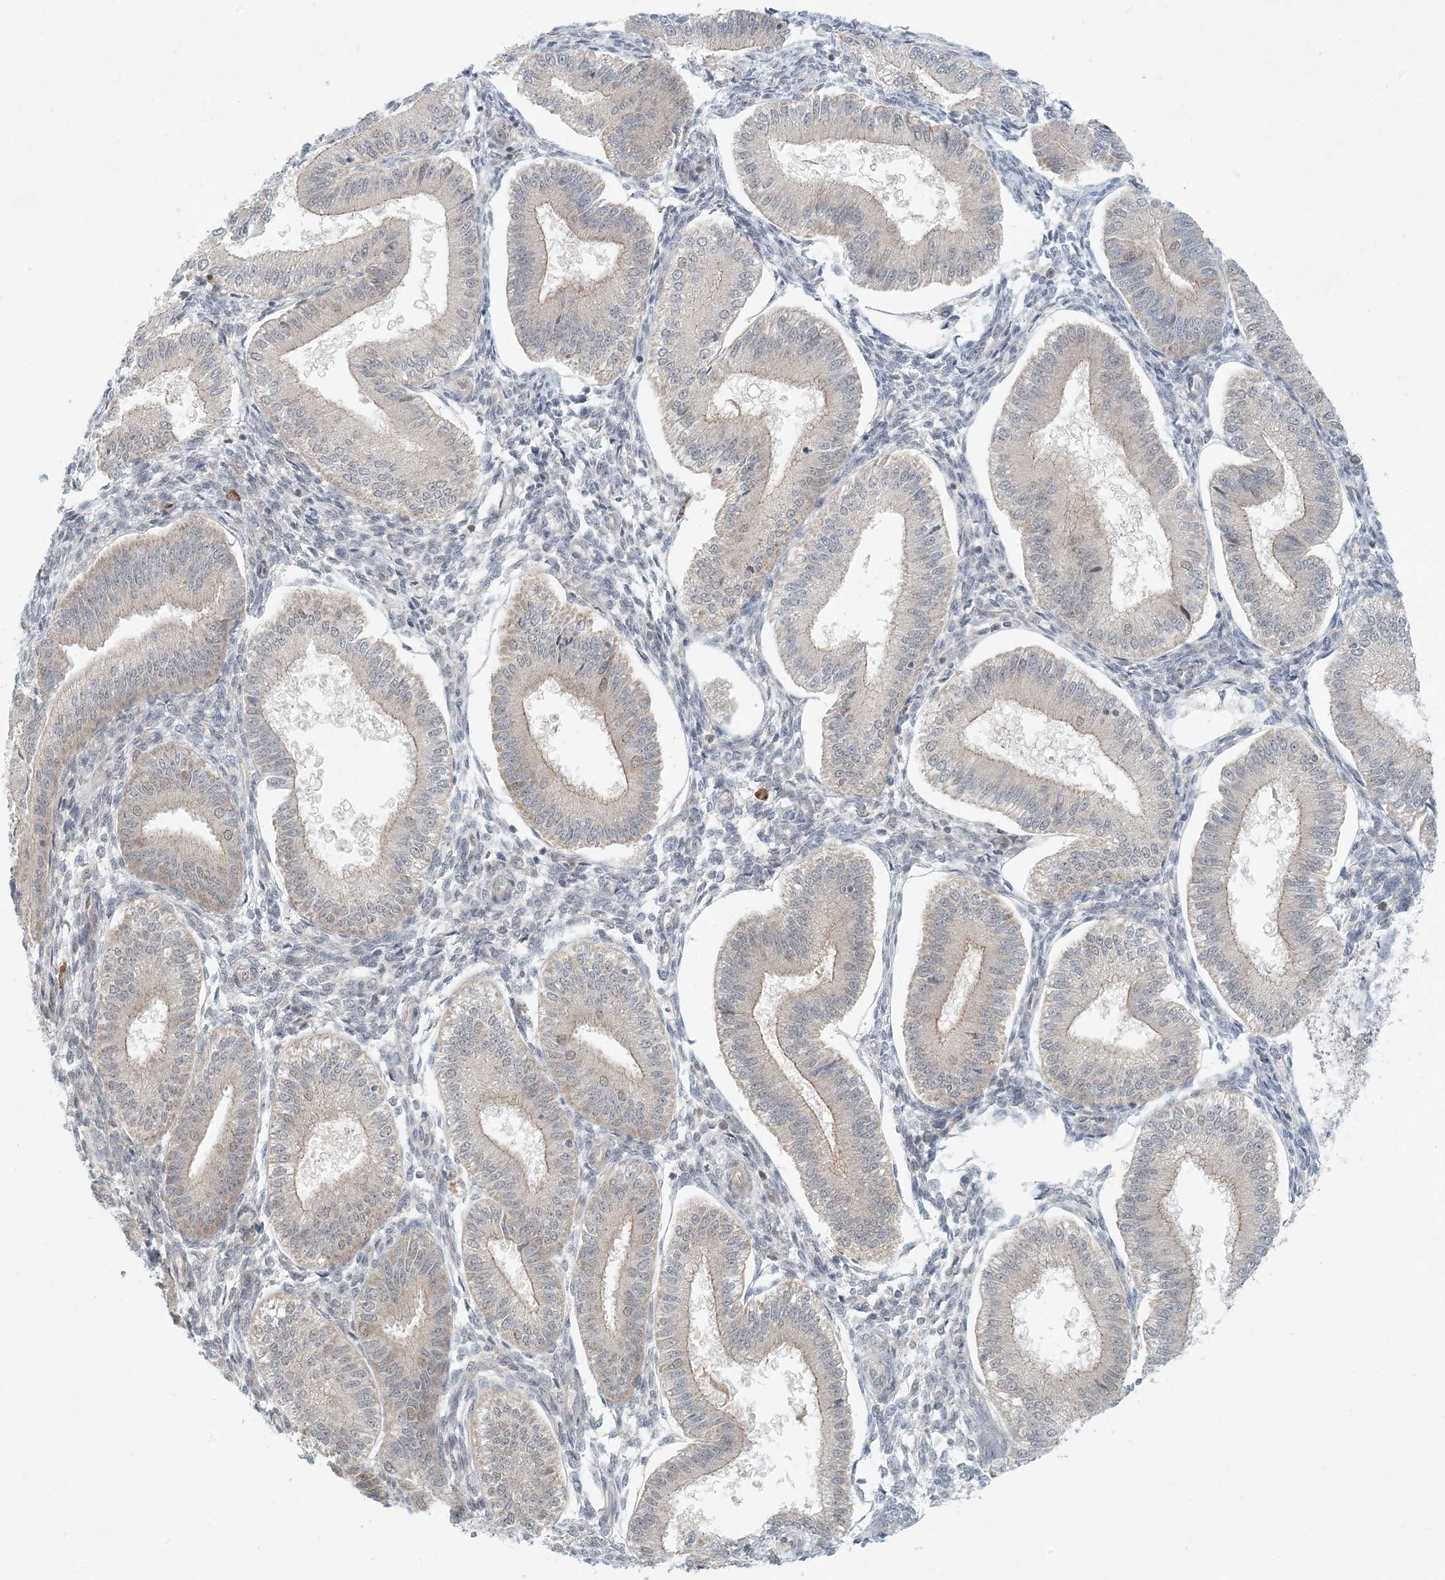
{"staining": {"intensity": "weak", "quantity": "<25%", "location": "nuclear"}, "tissue": "endometrium", "cell_type": "Cells in endometrial stroma", "image_type": "normal", "snomed": [{"axis": "morphology", "description": "Normal tissue, NOS"}, {"axis": "topography", "description": "Endometrium"}], "caption": "This histopathology image is of normal endometrium stained with immunohistochemistry to label a protein in brown with the nuclei are counter-stained blue. There is no staining in cells in endometrial stroma.", "gene": "OBI1", "patient": {"sex": "female", "age": 39}}